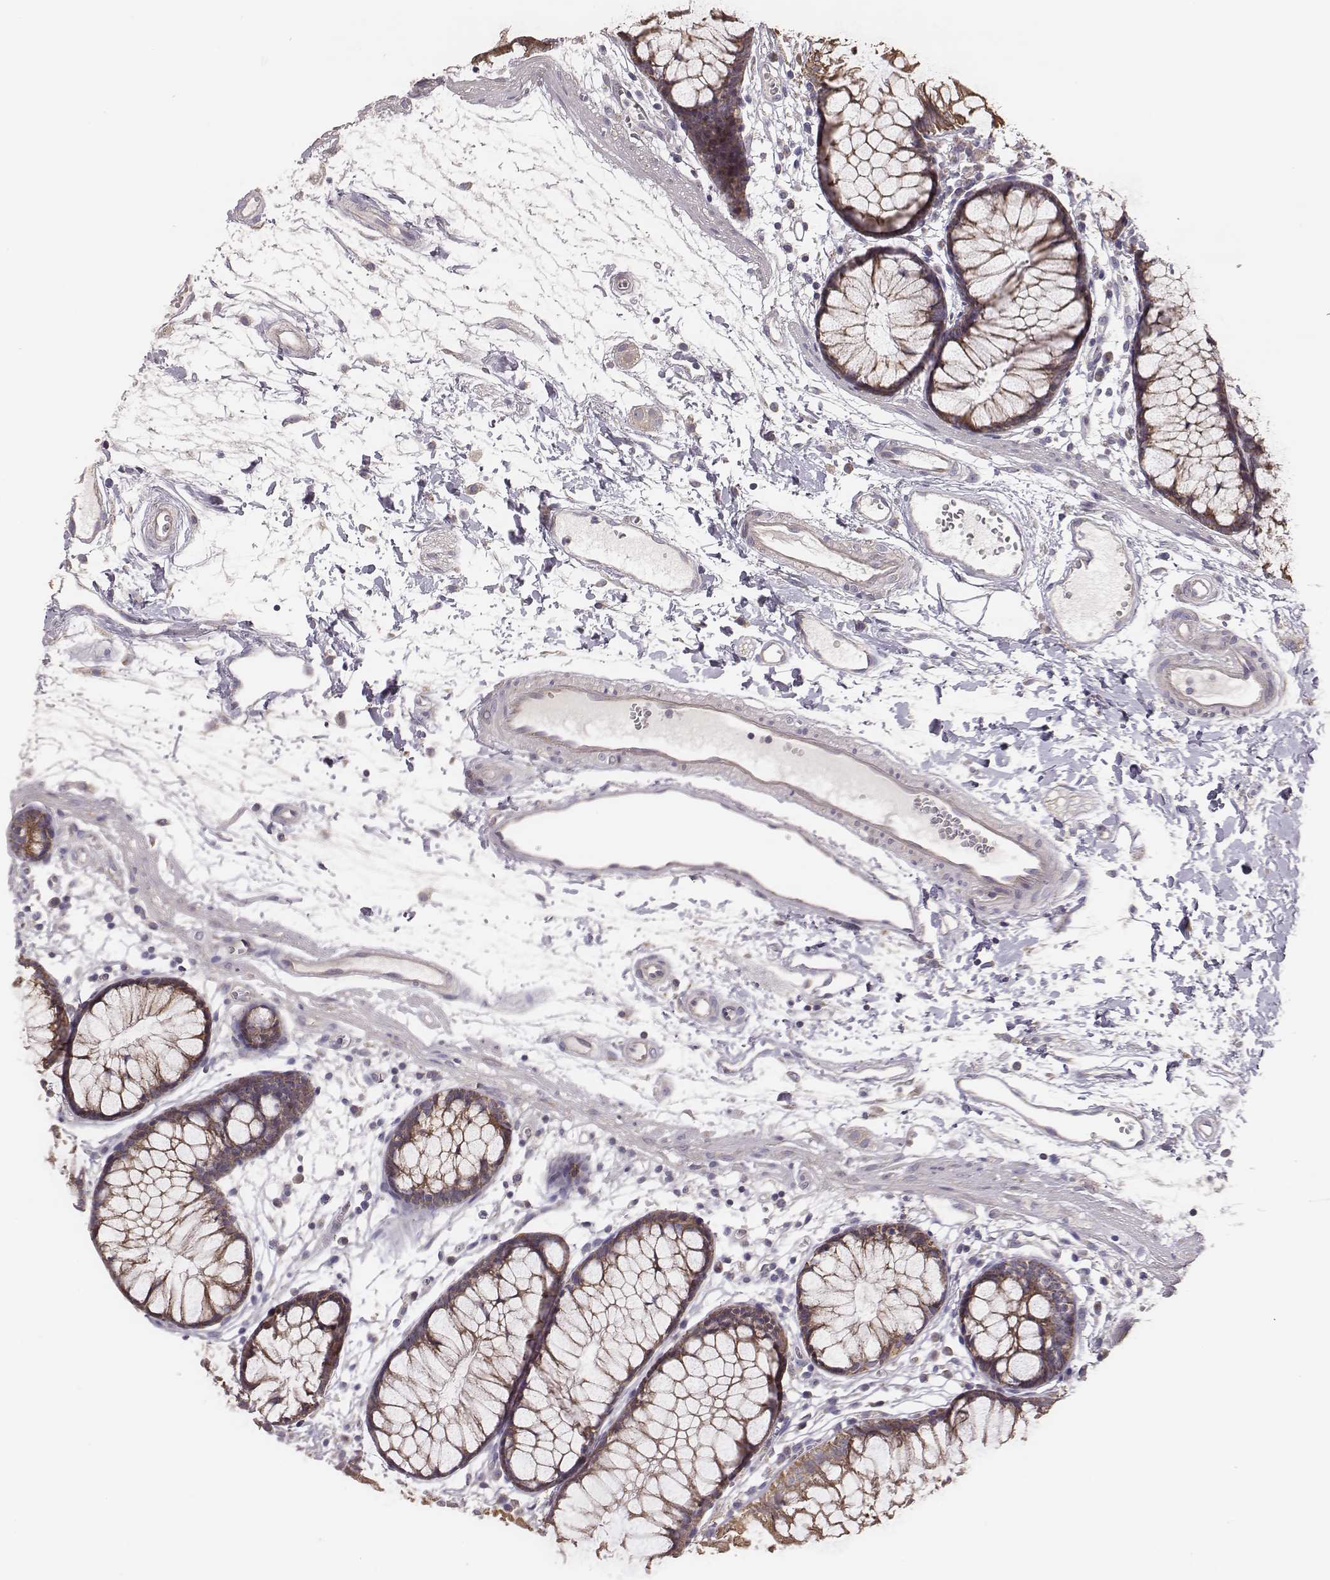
{"staining": {"intensity": "negative", "quantity": "none", "location": "none"}, "tissue": "colon", "cell_type": "Endothelial cells", "image_type": "normal", "snomed": [{"axis": "morphology", "description": "Normal tissue, NOS"}, {"axis": "morphology", "description": "Adenocarcinoma, NOS"}, {"axis": "topography", "description": "Colon"}], "caption": "The immunohistochemistry image has no significant staining in endothelial cells of colon.", "gene": "HAVCR1", "patient": {"sex": "male", "age": 65}}